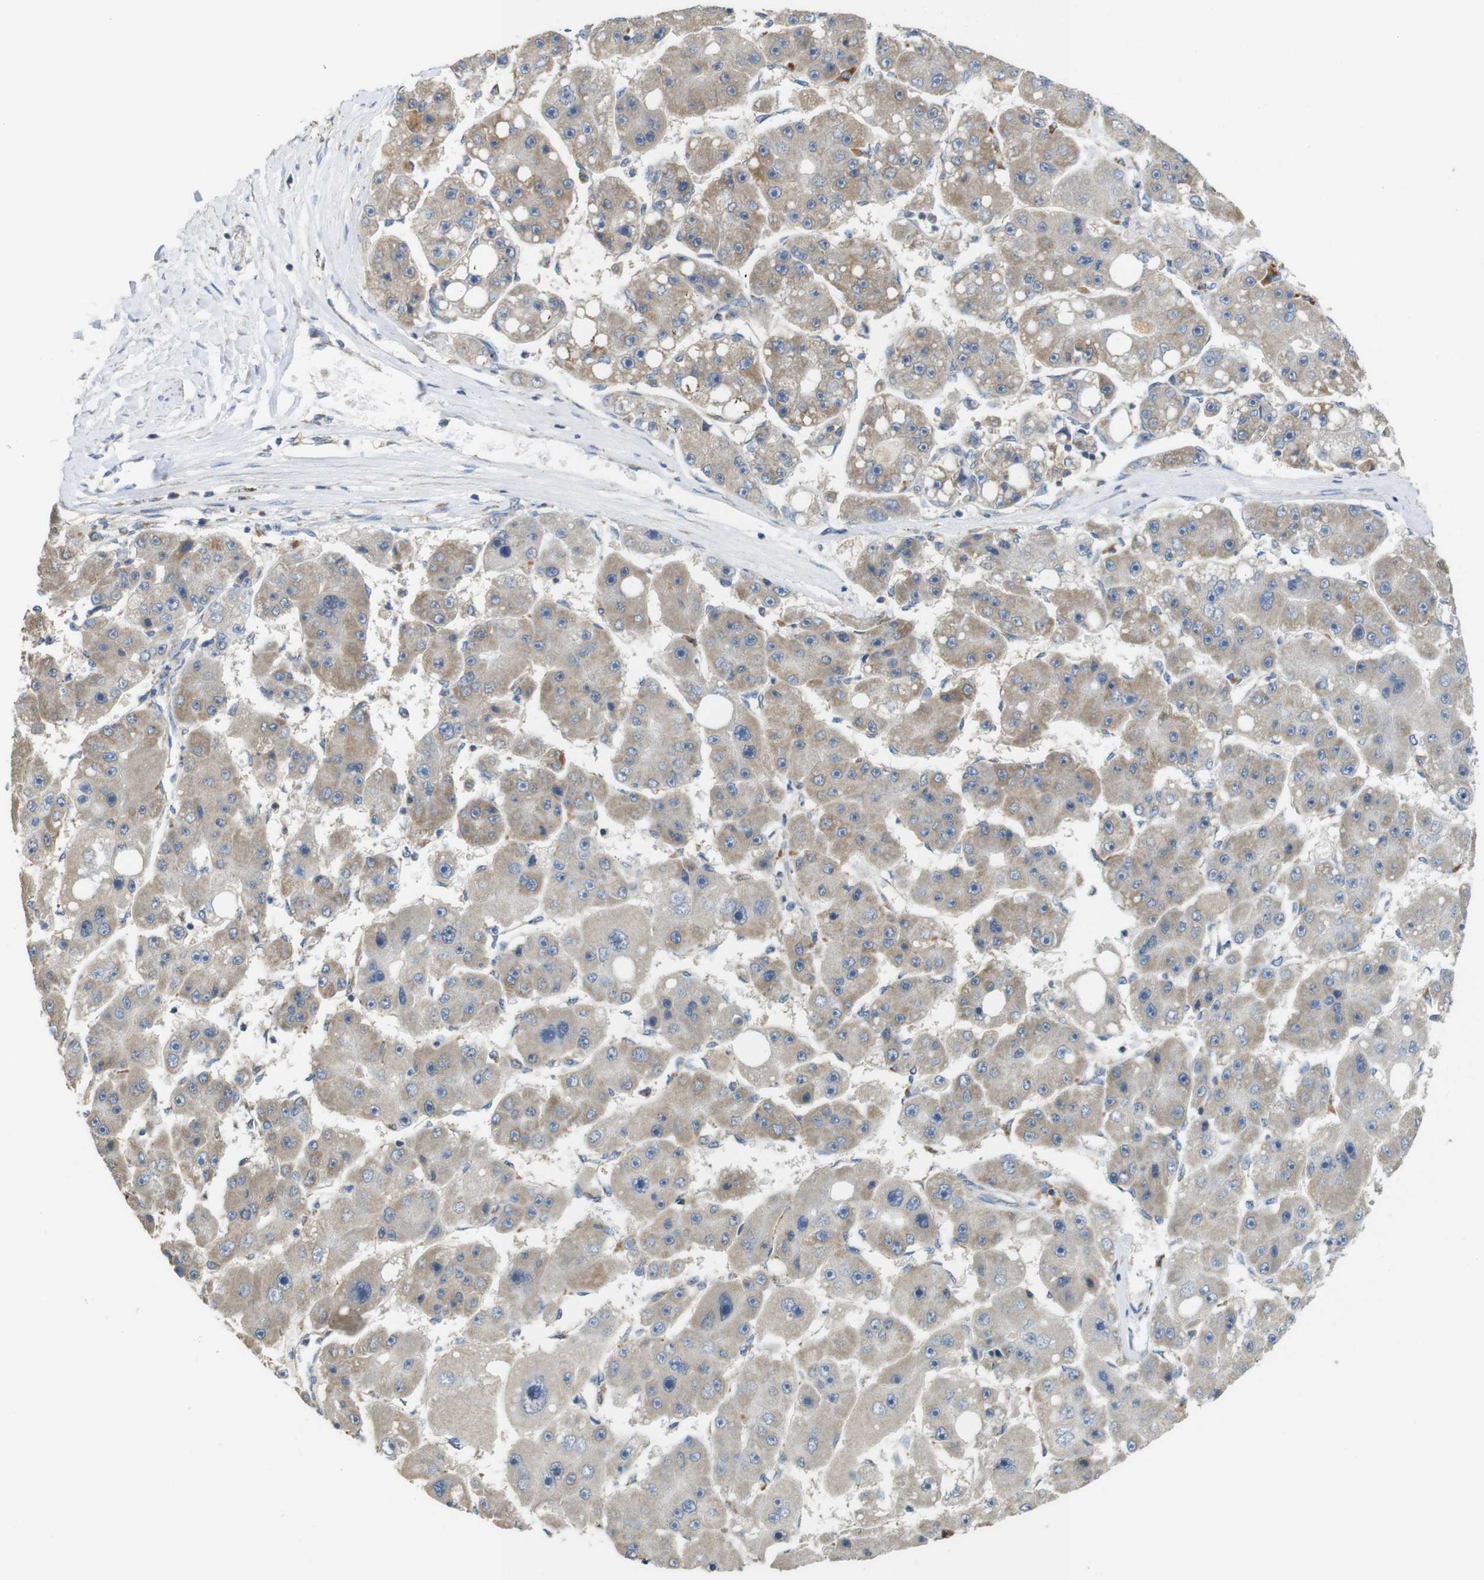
{"staining": {"intensity": "moderate", "quantity": "25%-75%", "location": "cytoplasmic/membranous"}, "tissue": "liver cancer", "cell_type": "Tumor cells", "image_type": "cancer", "snomed": [{"axis": "morphology", "description": "Carcinoma, Hepatocellular, NOS"}, {"axis": "topography", "description": "Liver"}], "caption": "Human liver cancer (hepatocellular carcinoma) stained for a protein (brown) displays moderate cytoplasmic/membranous positive staining in approximately 25%-75% of tumor cells.", "gene": "CALHM2", "patient": {"sex": "female", "age": 61}}